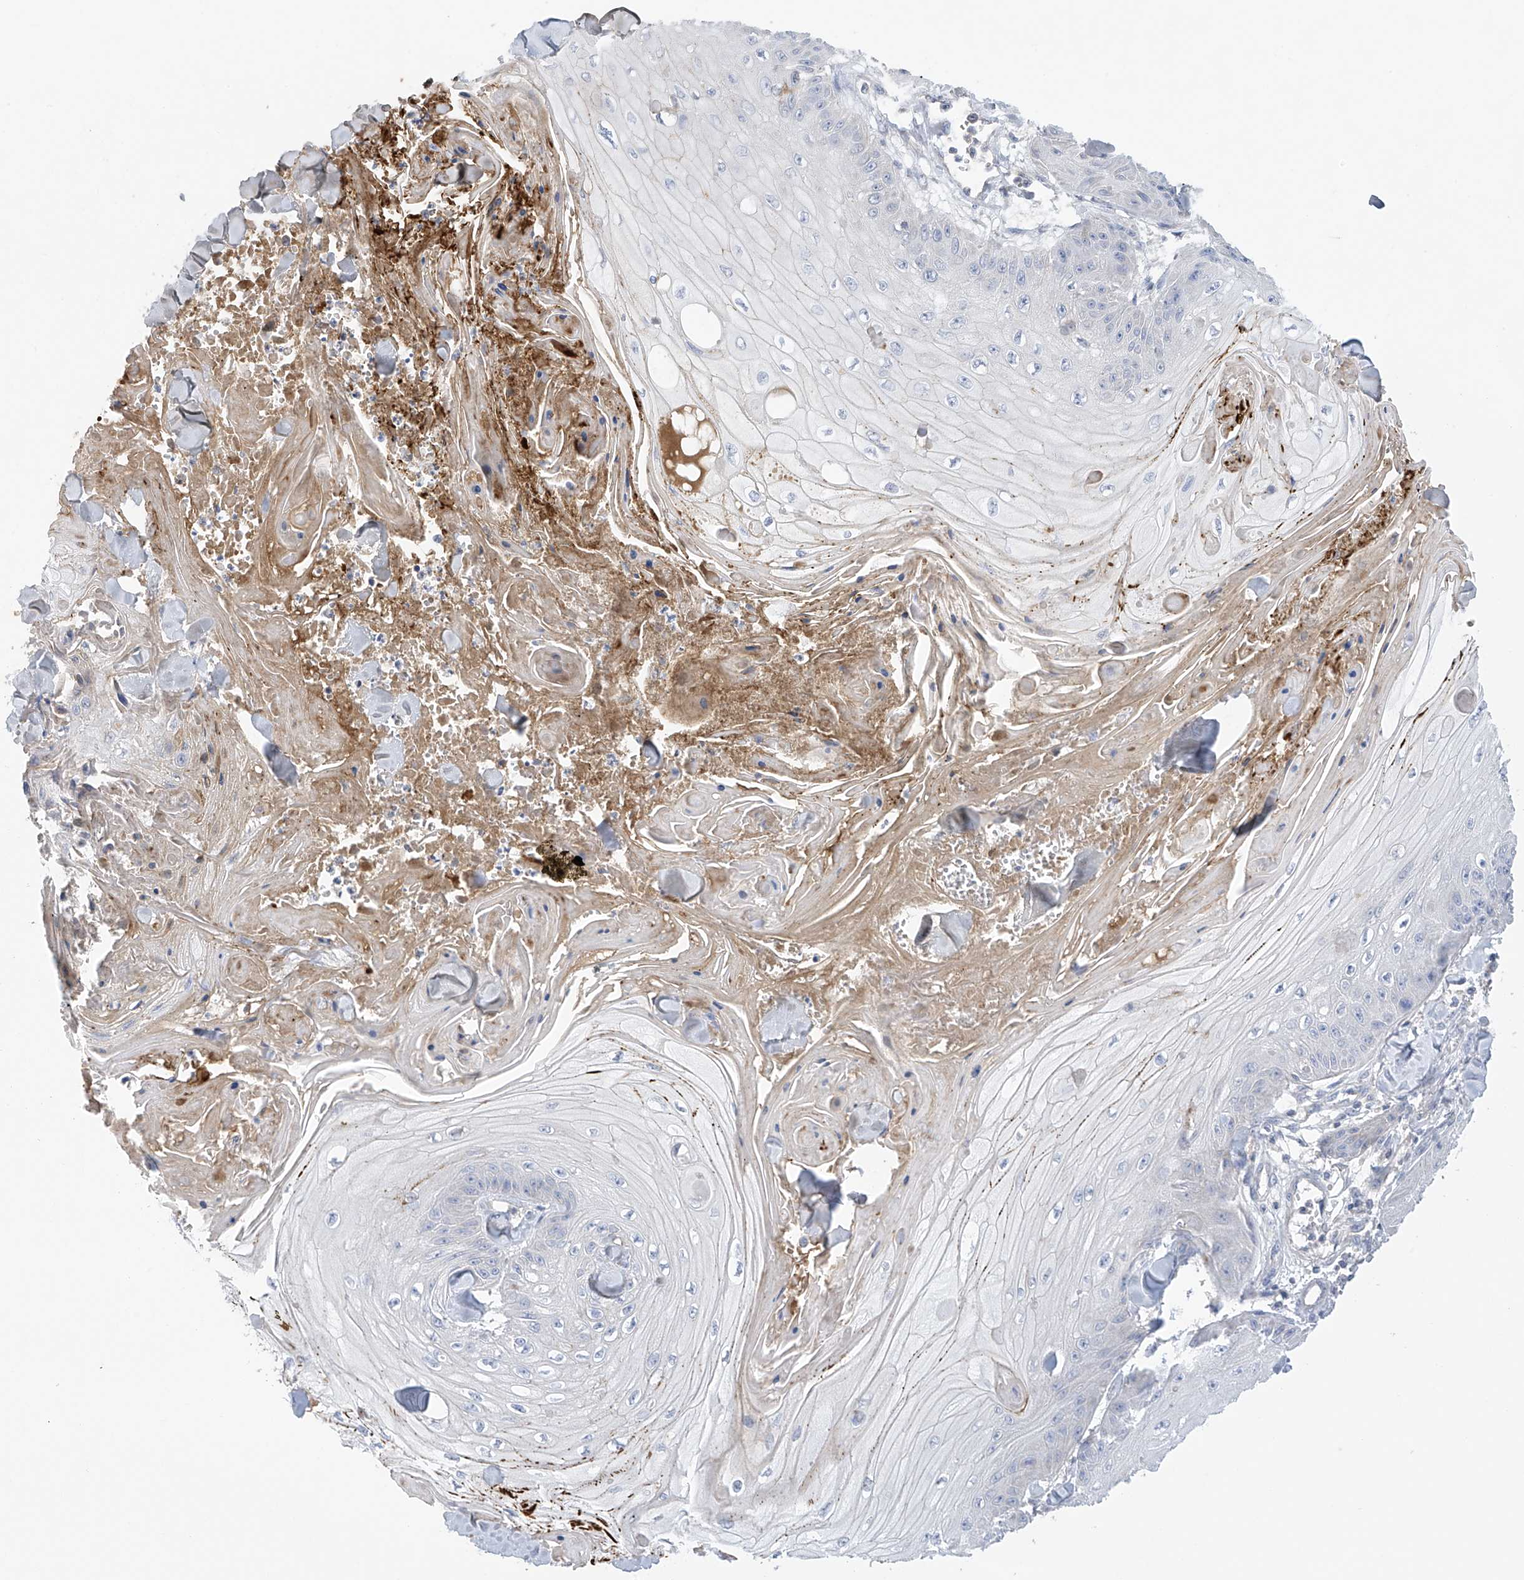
{"staining": {"intensity": "negative", "quantity": "none", "location": "none"}, "tissue": "skin cancer", "cell_type": "Tumor cells", "image_type": "cancer", "snomed": [{"axis": "morphology", "description": "Squamous cell carcinoma, NOS"}, {"axis": "topography", "description": "Skin"}], "caption": "This image is of skin cancer stained with immunohistochemistry (IHC) to label a protein in brown with the nuclei are counter-stained blue. There is no positivity in tumor cells. (DAB immunohistochemistry (IHC) visualized using brightfield microscopy, high magnification).", "gene": "SLCO4A1", "patient": {"sex": "male", "age": 74}}